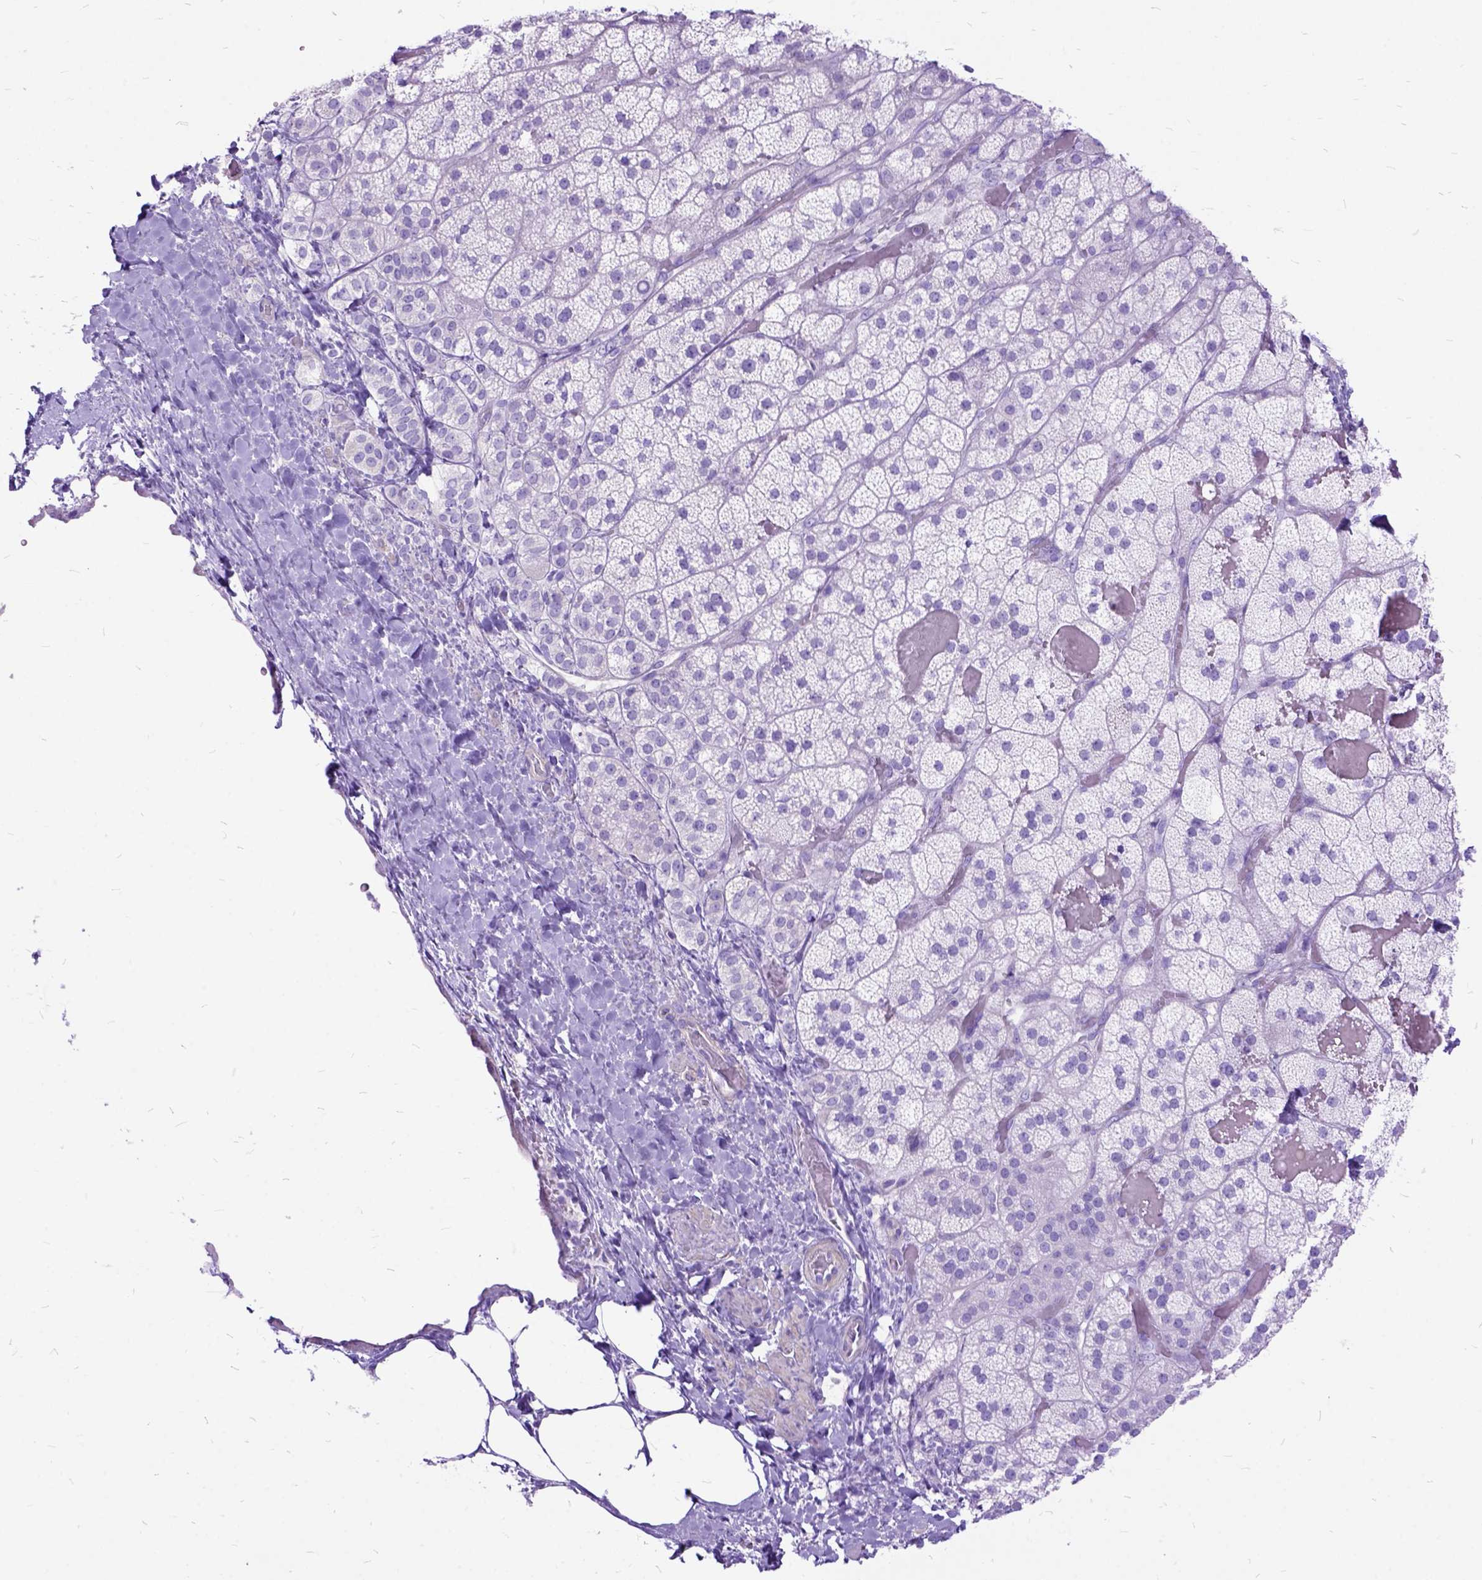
{"staining": {"intensity": "negative", "quantity": "none", "location": "none"}, "tissue": "adrenal gland", "cell_type": "Glandular cells", "image_type": "normal", "snomed": [{"axis": "morphology", "description": "Normal tissue, NOS"}, {"axis": "topography", "description": "Adrenal gland"}], "caption": "Micrograph shows no significant protein expression in glandular cells of benign adrenal gland. (DAB IHC visualized using brightfield microscopy, high magnification).", "gene": "ARL9", "patient": {"sex": "male", "age": 57}}